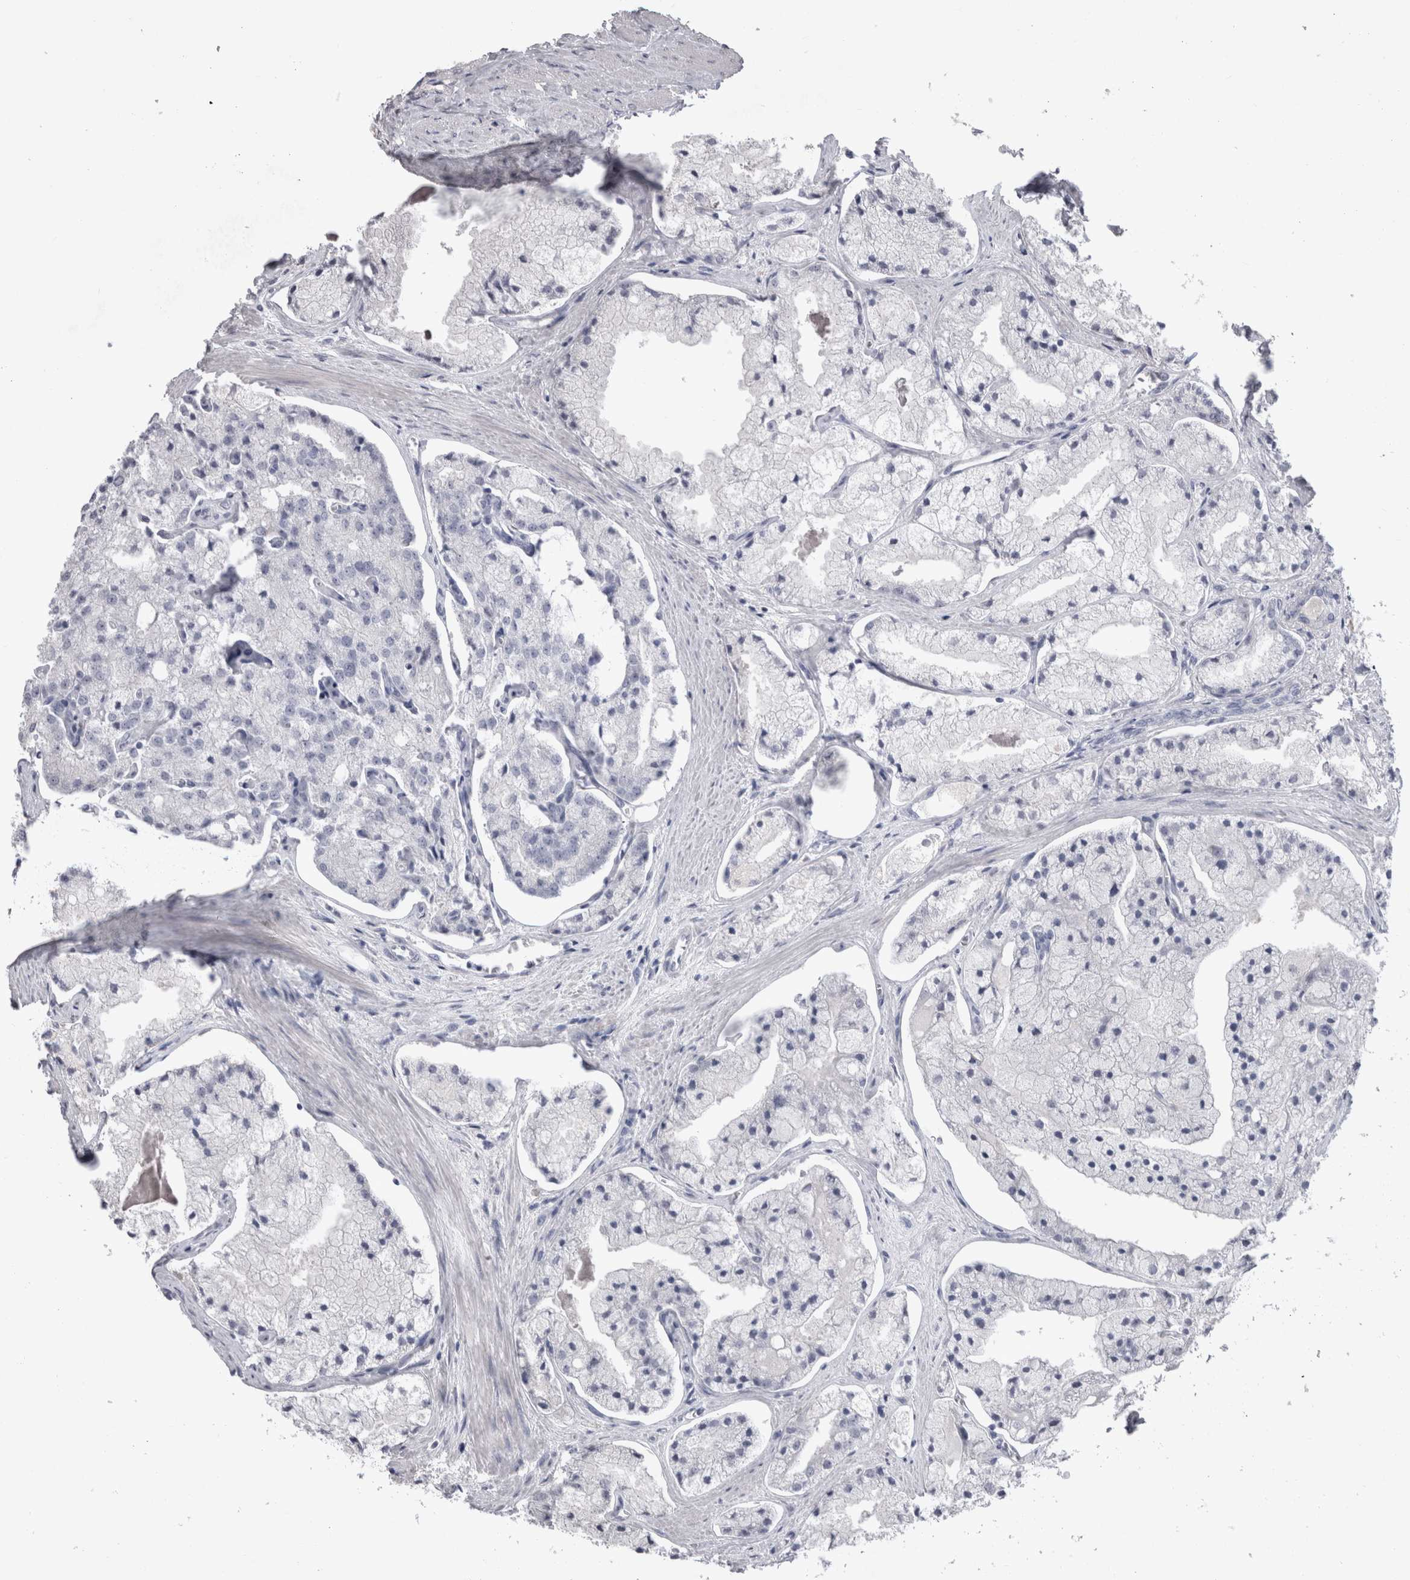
{"staining": {"intensity": "negative", "quantity": "none", "location": "none"}, "tissue": "prostate cancer", "cell_type": "Tumor cells", "image_type": "cancer", "snomed": [{"axis": "morphology", "description": "Adenocarcinoma, High grade"}, {"axis": "topography", "description": "Prostate"}], "caption": "This is an immunohistochemistry (IHC) micrograph of prostate cancer (high-grade adenocarcinoma). There is no positivity in tumor cells.", "gene": "ADAM2", "patient": {"sex": "male", "age": 50}}